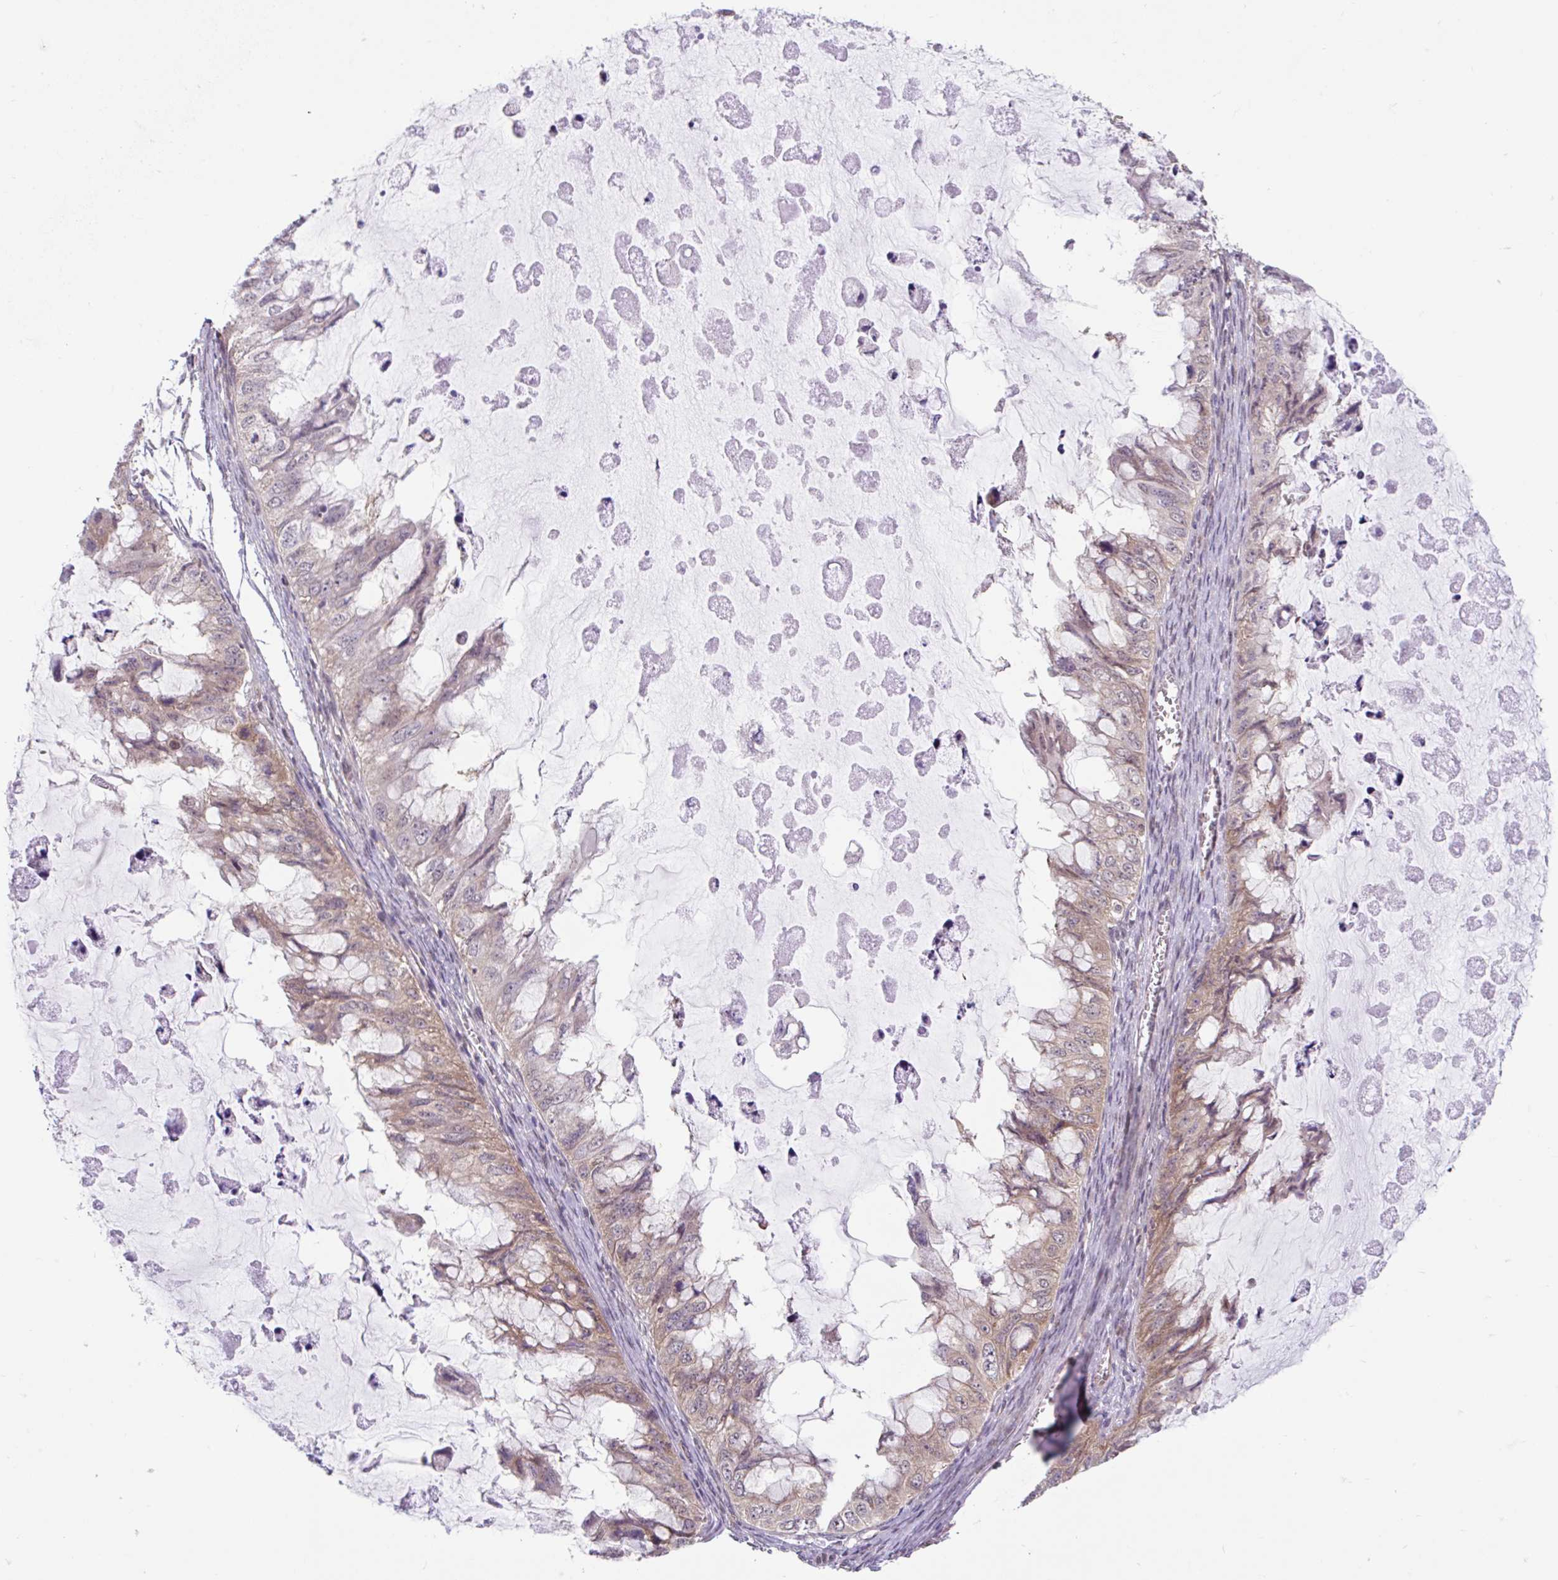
{"staining": {"intensity": "weak", "quantity": "25%-75%", "location": "cytoplasmic/membranous"}, "tissue": "ovarian cancer", "cell_type": "Tumor cells", "image_type": "cancer", "snomed": [{"axis": "morphology", "description": "Cystadenocarcinoma, mucinous, NOS"}, {"axis": "topography", "description": "Ovary"}], "caption": "Immunohistochemistry of ovarian cancer (mucinous cystadenocarcinoma) exhibits low levels of weak cytoplasmic/membranous staining in about 25%-75% of tumor cells. (Stains: DAB in brown, nuclei in blue, Microscopy: brightfield microscopy at high magnification).", "gene": "RALBP1", "patient": {"sex": "female", "age": 72}}